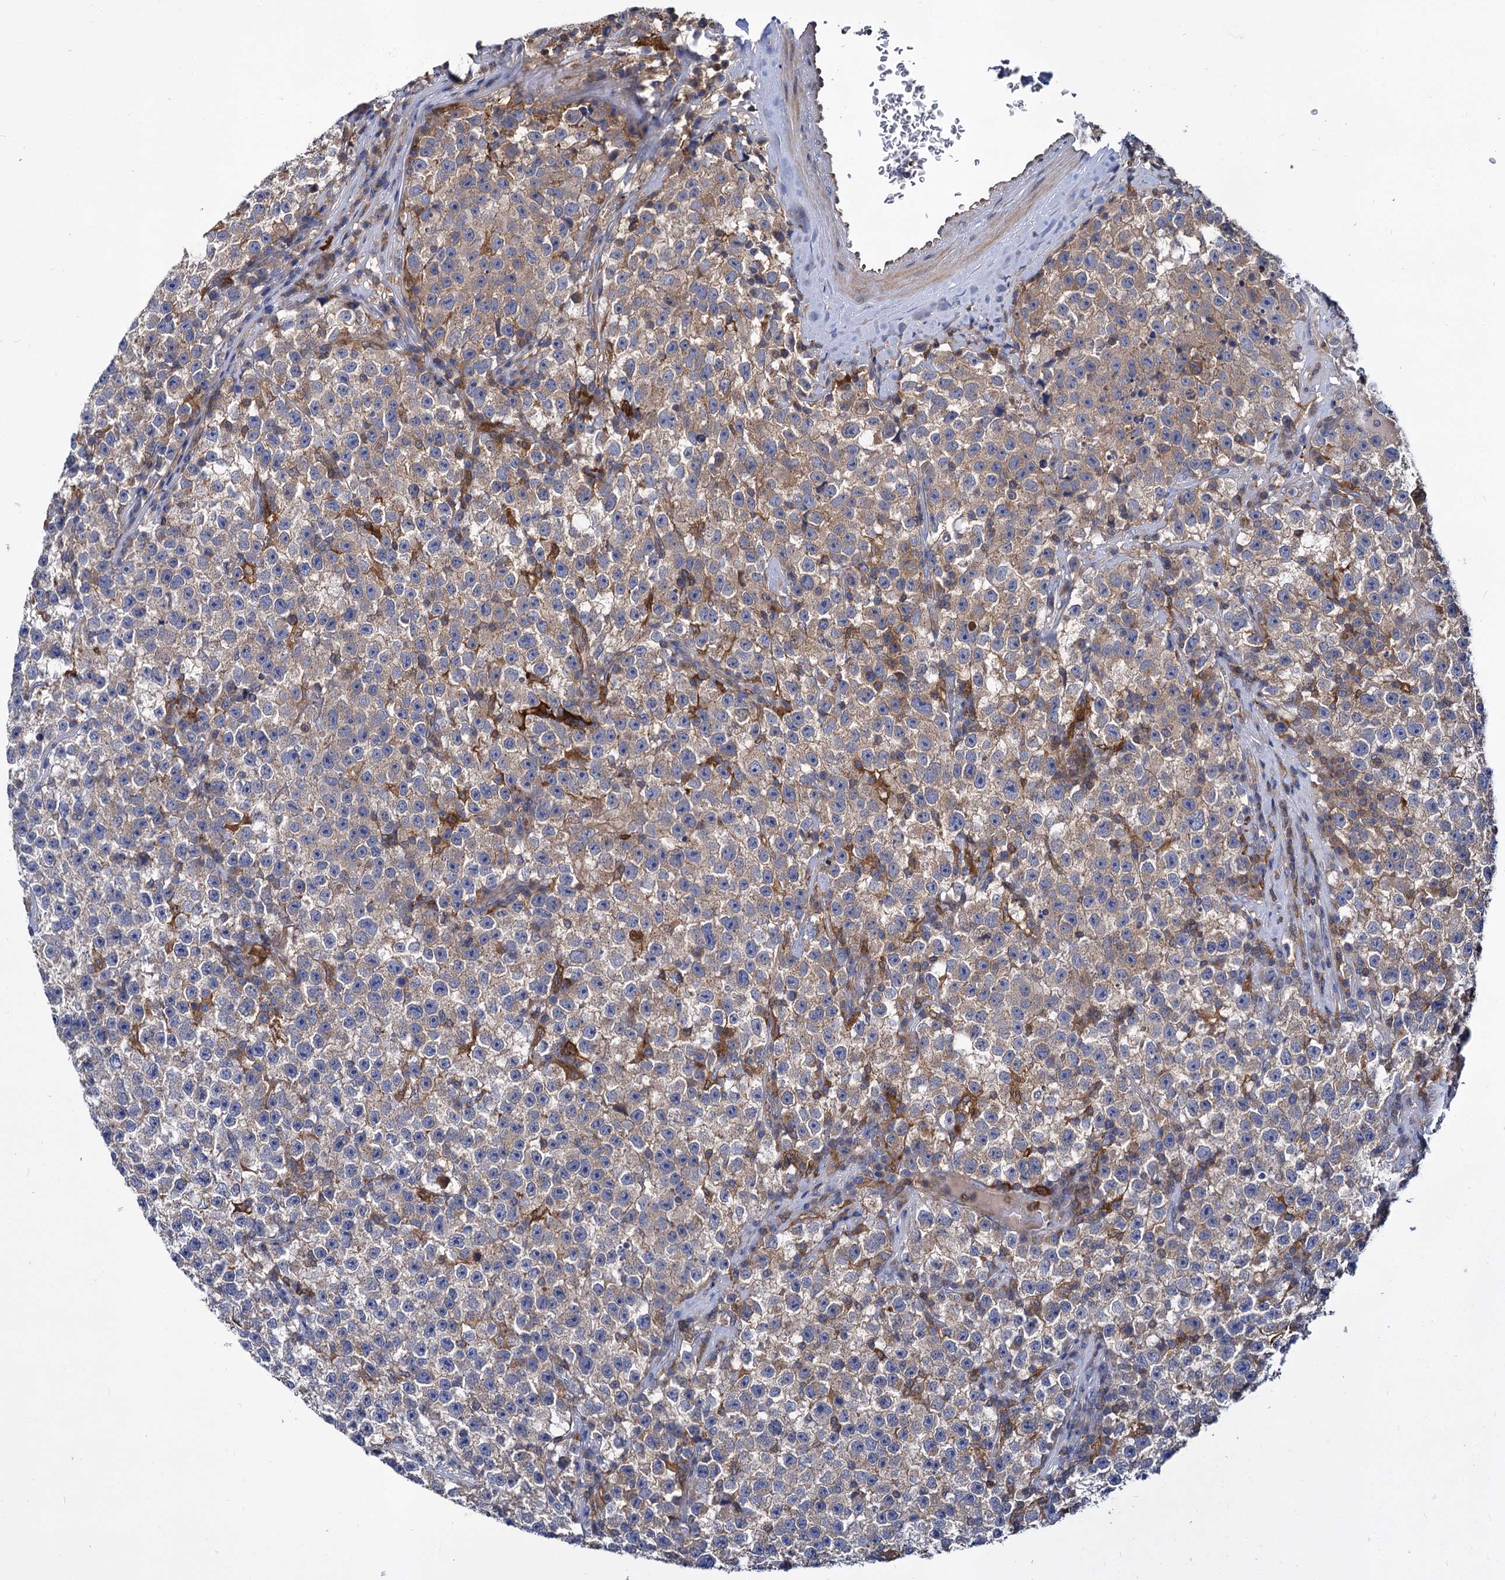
{"staining": {"intensity": "weak", "quantity": "<25%", "location": "cytoplasmic/membranous"}, "tissue": "testis cancer", "cell_type": "Tumor cells", "image_type": "cancer", "snomed": [{"axis": "morphology", "description": "Seminoma, NOS"}, {"axis": "topography", "description": "Testis"}], "caption": "High power microscopy photomicrograph of an IHC image of seminoma (testis), revealing no significant staining in tumor cells.", "gene": "GCLC", "patient": {"sex": "male", "age": 22}}